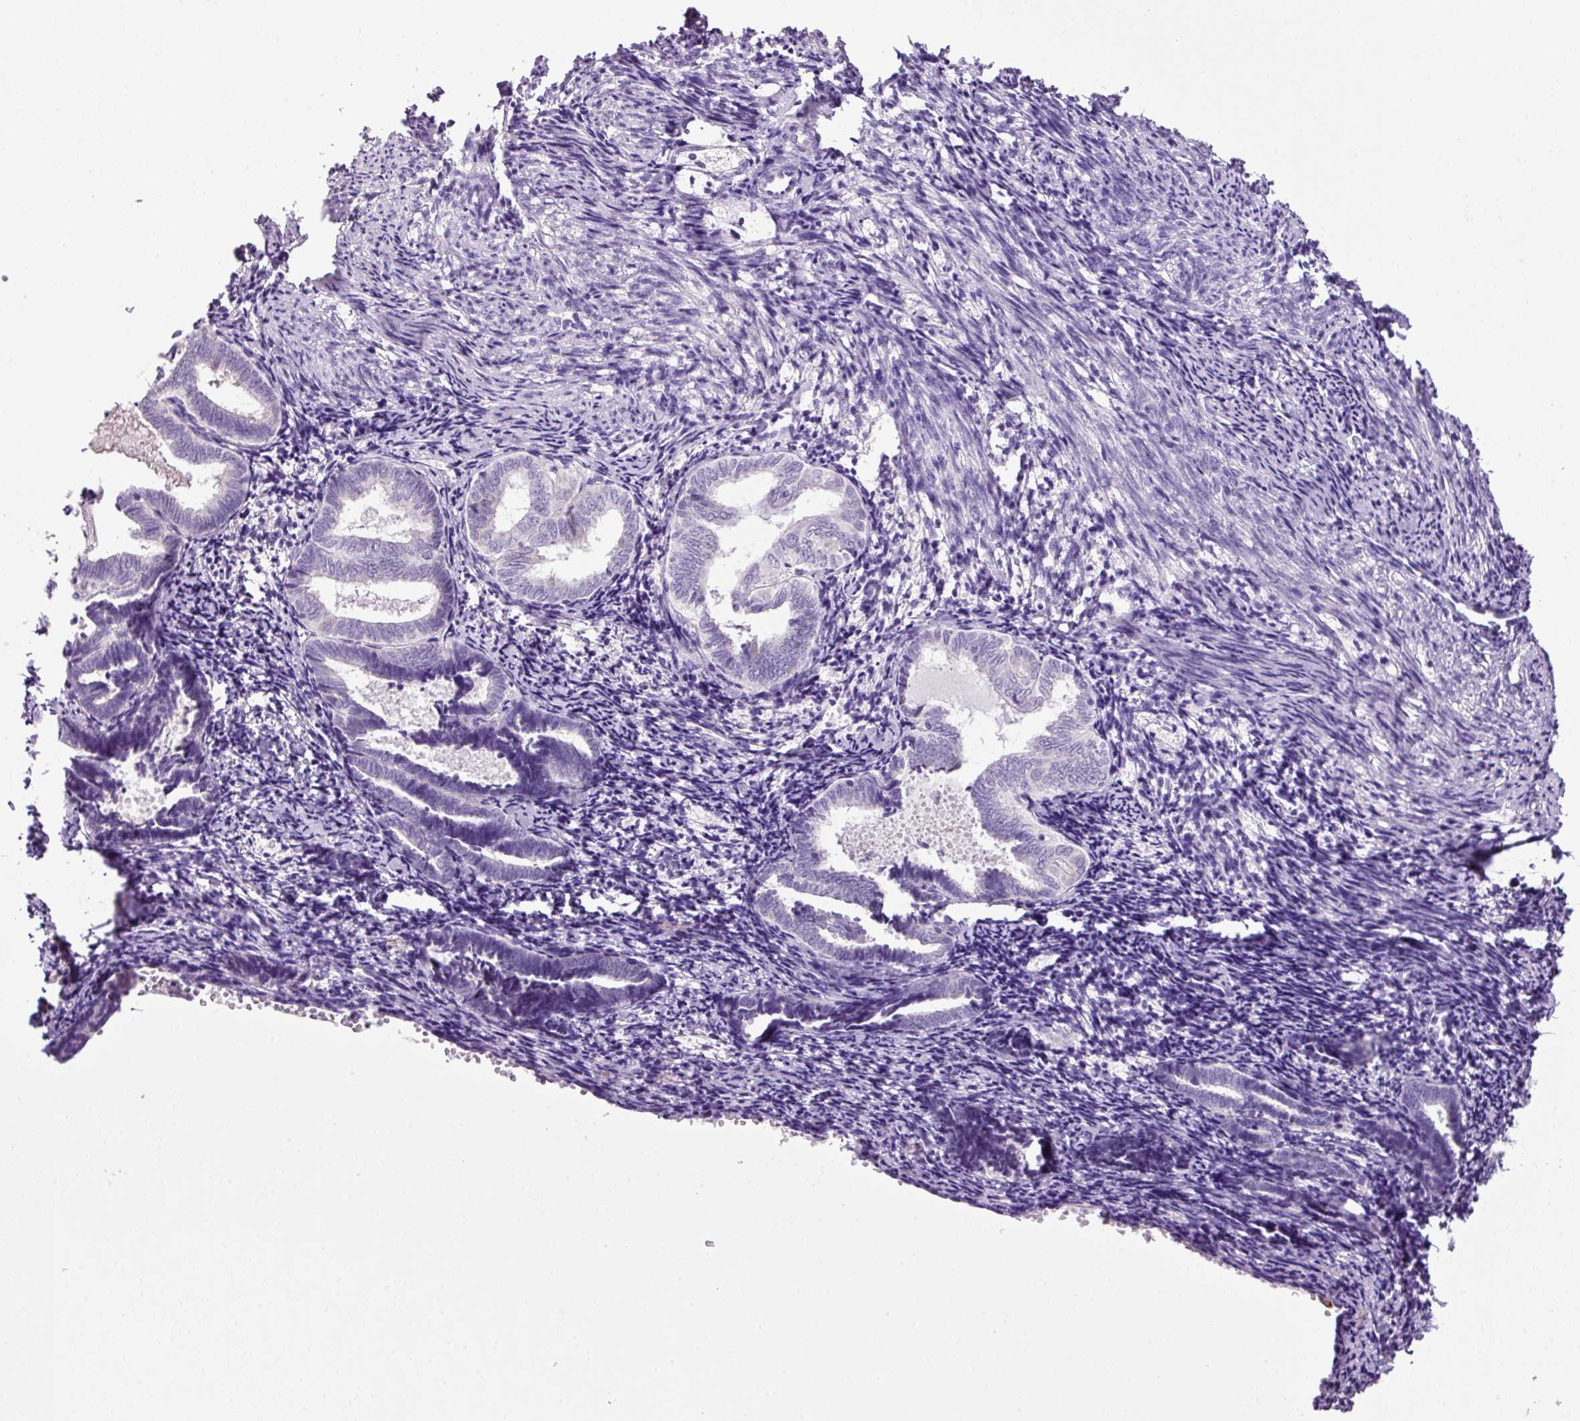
{"staining": {"intensity": "negative", "quantity": "none", "location": "none"}, "tissue": "endometrium", "cell_type": "Cells in endometrial stroma", "image_type": "normal", "snomed": [{"axis": "morphology", "description": "Normal tissue, NOS"}, {"axis": "topography", "description": "Endometrium"}], "caption": "Immunohistochemistry of unremarkable endometrium exhibits no expression in cells in endometrial stroma.", "gene": "HTR3E", "patient": {"sex": "female", "age": 54}}